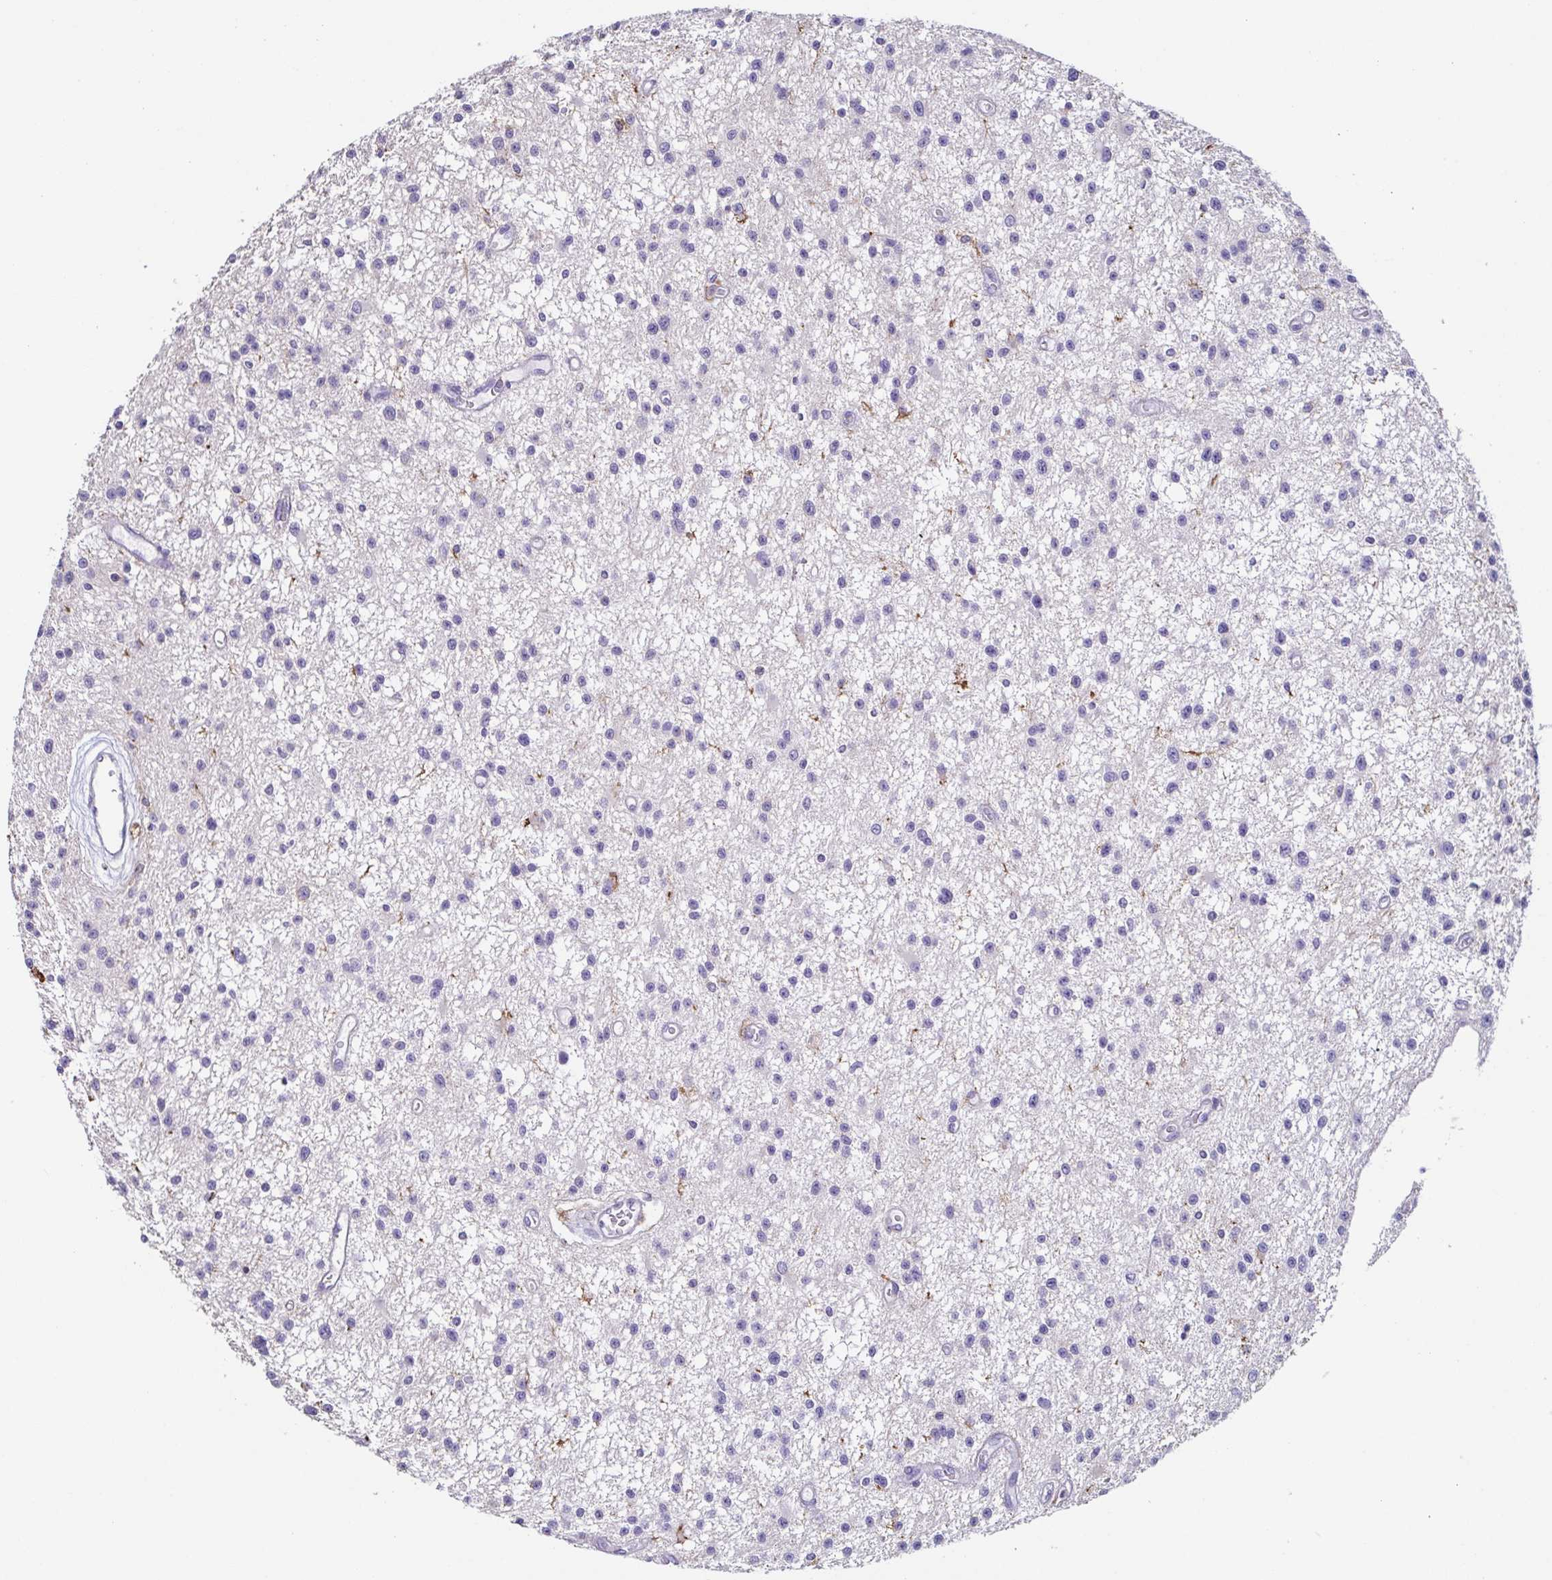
{"staining": {"intensity": "negative", "quantity": "none", "location": "none"}, "tissue": "glioma", "cell_type": "Tumor cells", "image_type": "cancer", "snomed": [{"axis": "morphology", "description": "Glioma, malignant, Low grade"}, {"axis": "topography", "description": "Brain"}], "caption": "High magnification brightfield microscopy of glioma stained with DAB (3,3'-diaminobenzidine) (brown) and counterstained with hematoxylin (blue): tumor cells show no significant staining. (Brightfield microscopy of DAB immunohistochemistry at high magnification).", "gene": "ANXA10", "patient": {"sex": "male", "age": 43}}